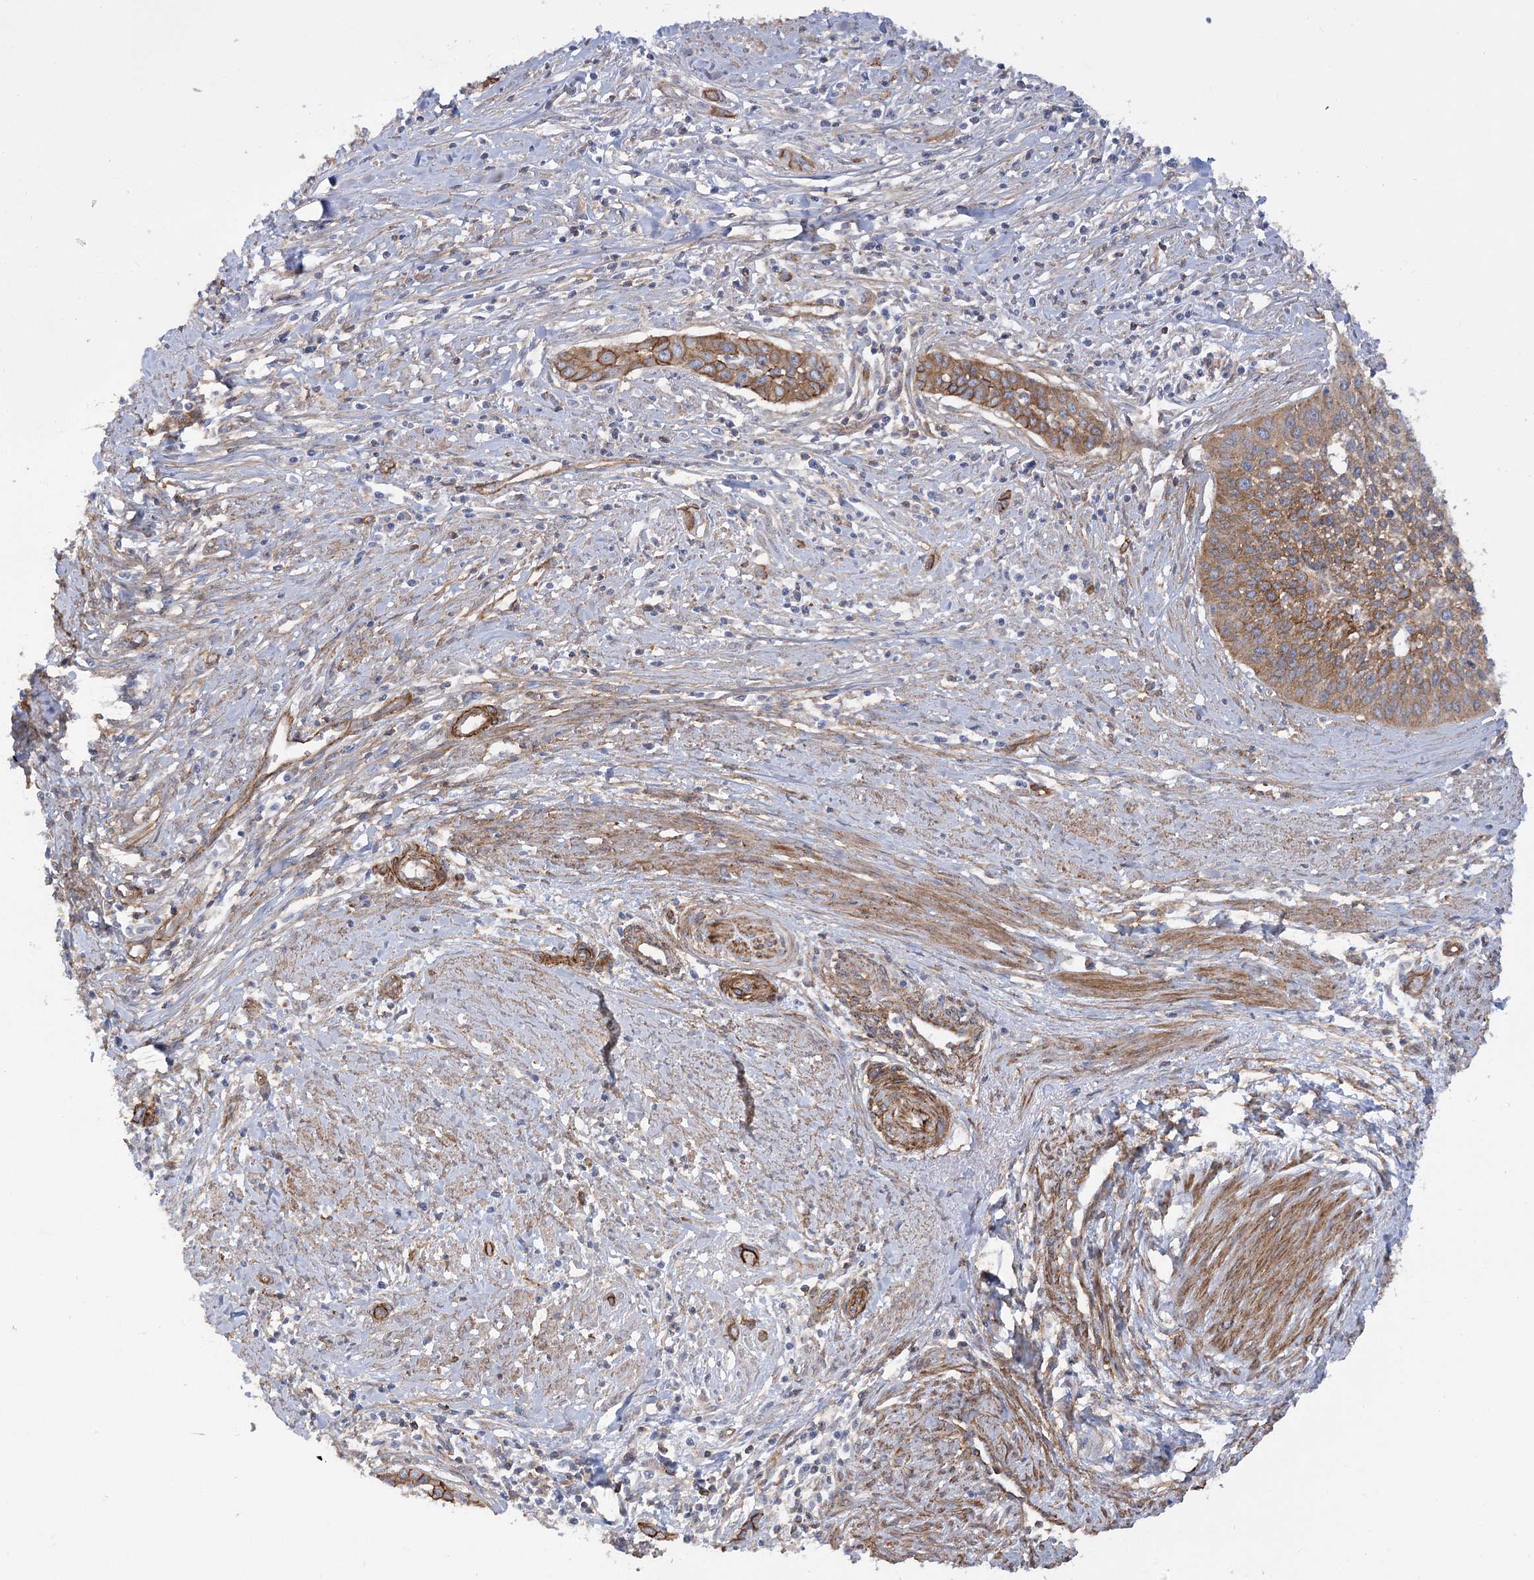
{"staining": {"intensity": "moderate", "quantity": ">75%", "location": "cytoplasmic/membranous"}, "tissue": "cervical cancer", "cell_type": "Tumor cells", "image_type": "cancer", "snomed": [{"axis": "morphology", "description": "Squamous cell carcinoma, NOS"}, {"axis": "topography", "description": "Cervix"}], "caption": "Cervical cancer stained with DAB (3,3'-diaminobenzidine) IHC shows medium levels of moderate cytoplasmic/membranous positivity in about >75% of tumor cells.", "gene": "SYNPO2", "patient": {"sex": "female", "age": 34}}